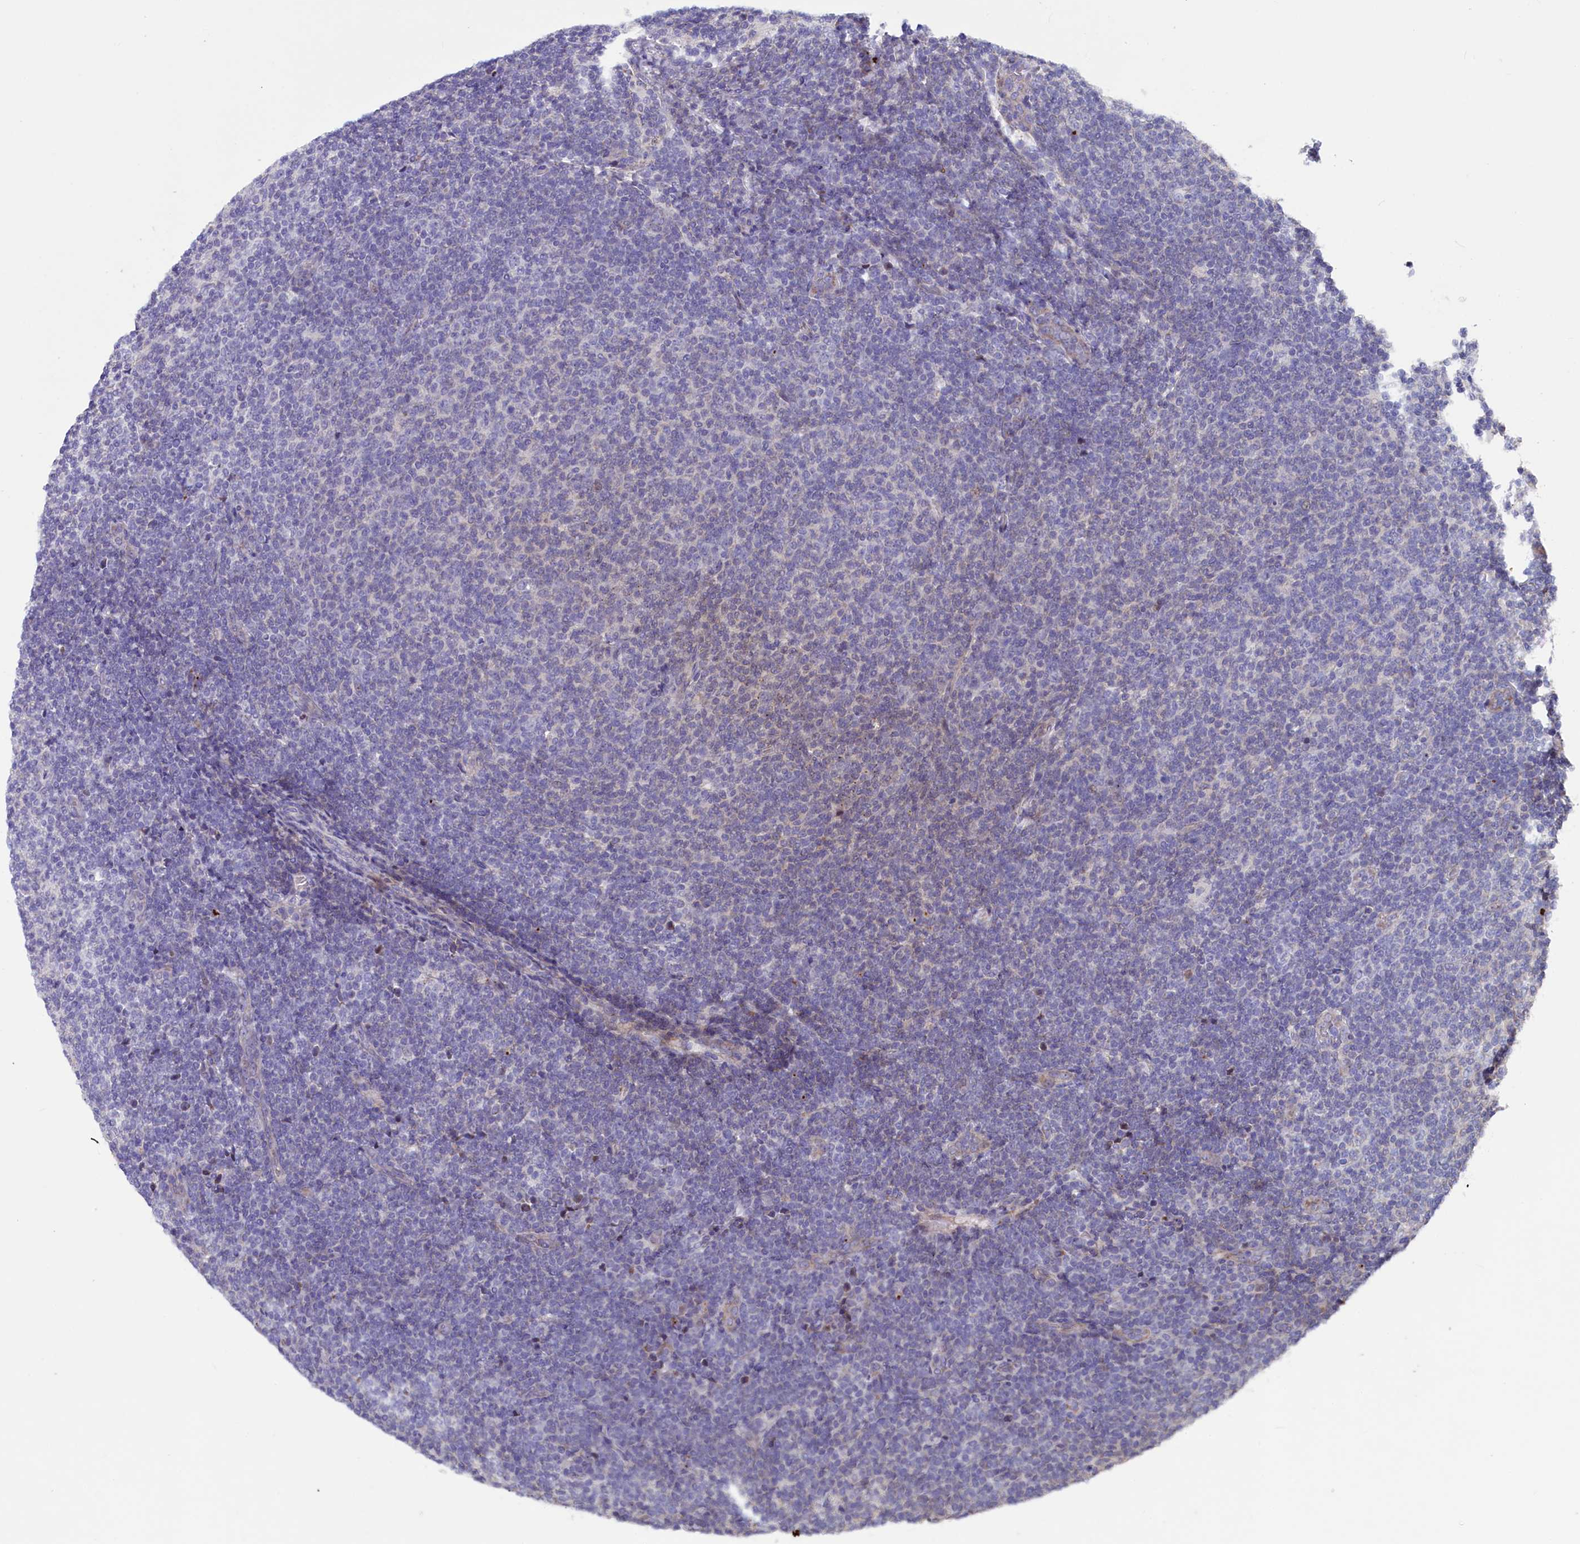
{"staining": {"intensity": "negative", "quantity": "none", "location": "none"}, "tissue": "lymphoma", "cell_type": "Tumor cells", "image_type": "cancer", "snomed": [{"axis": "morphology", "description": "Malignant lymphoma, non-Hodgkin's type, Low grade"}, {"axis": "topography", "description": "Lymph node"}], "caption": "Tumor cells show no significant staining in lymphoma.", "gene": "SCD5", "patient": {"sex": "male", "age": 66}}